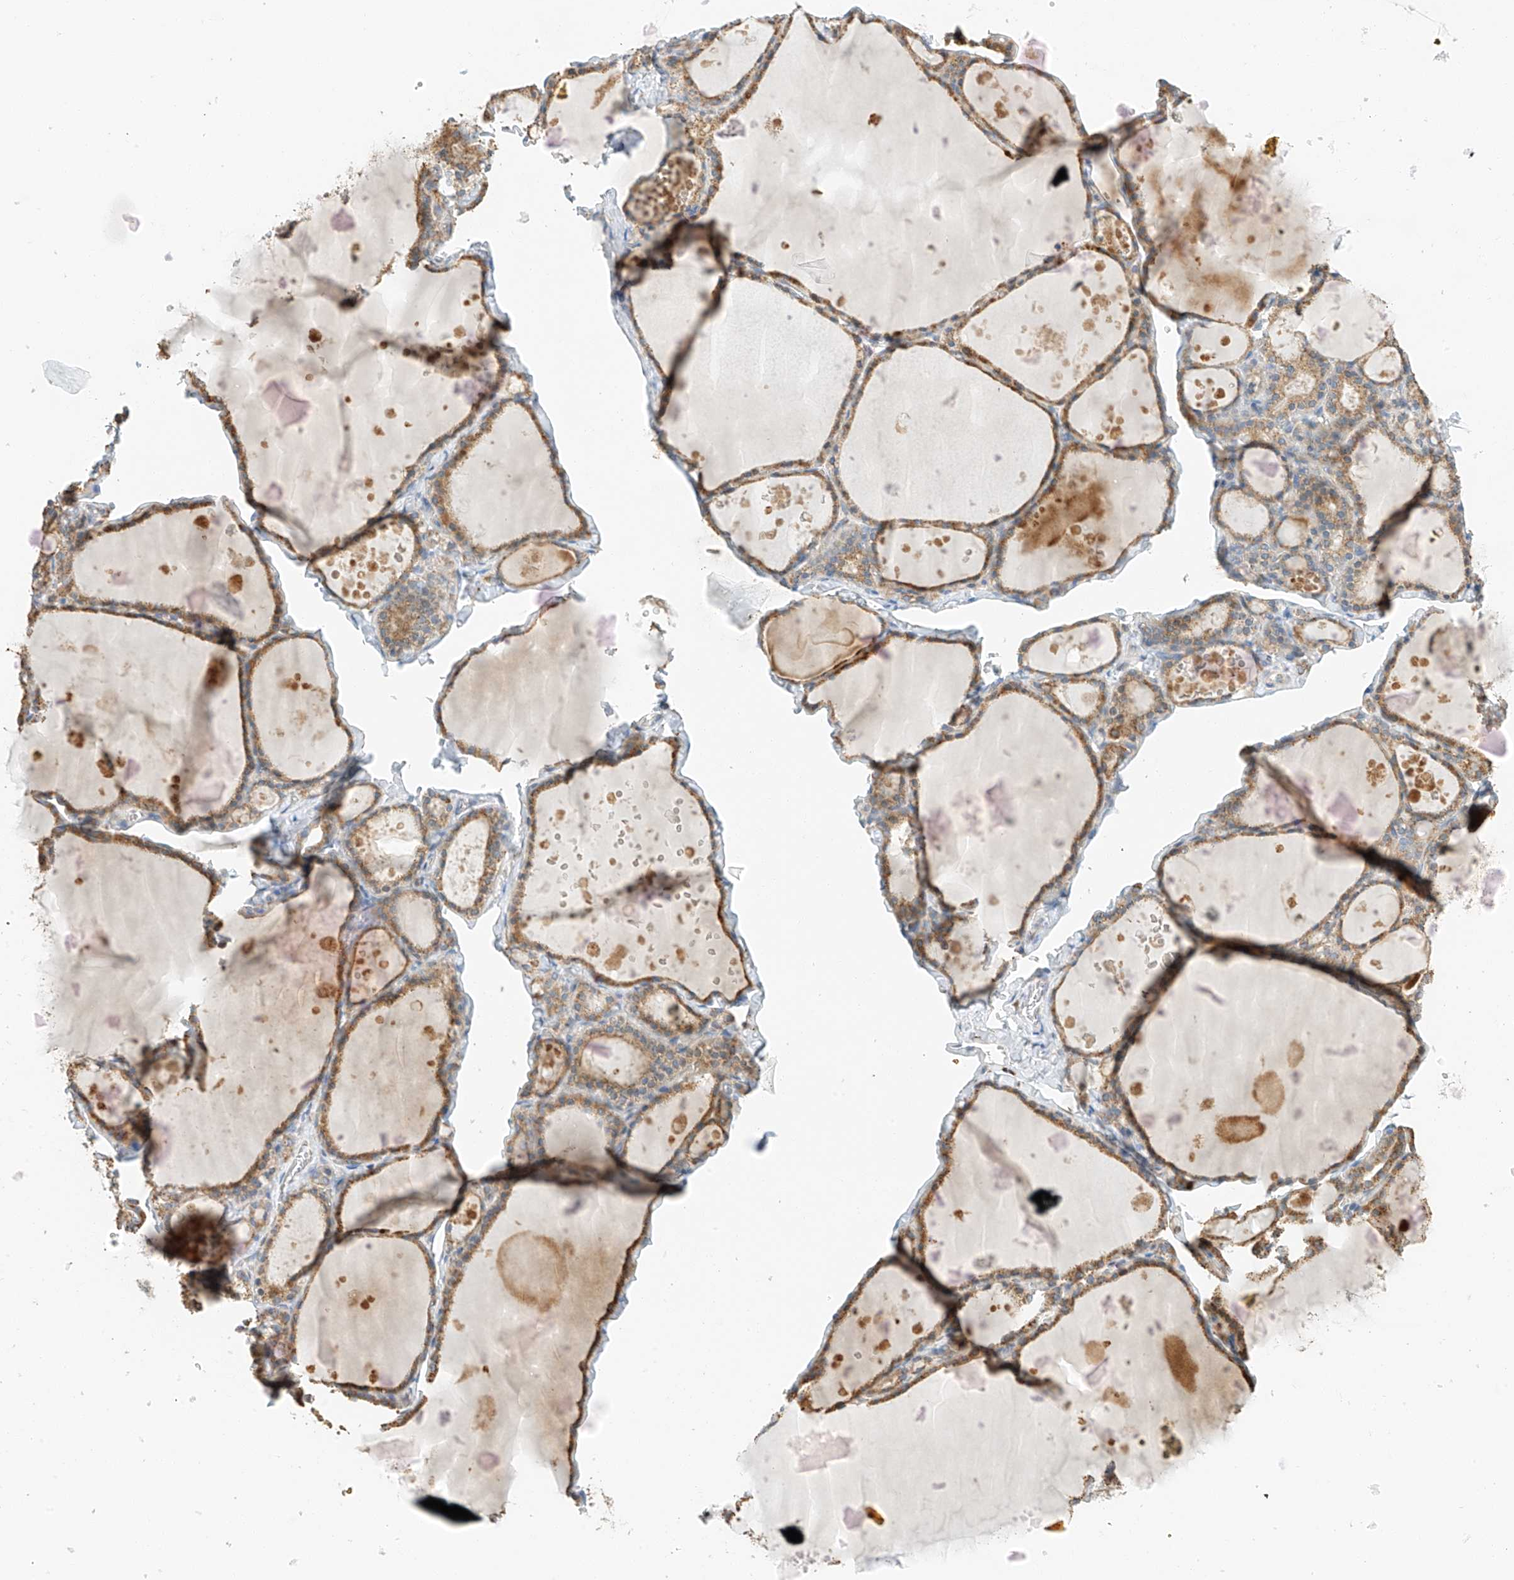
{"staining": {"intensity": "moderate", "quantity": ">75%", "location": "cytoplasmic/membranous"}, "tissue": "thyroid gland", "cell_type": "Glandular cells", "image_type": "normal", "snomed": [{"axis": "morphology", "description": "Normal tissue, NOS"}, {"axis": "topography", "description": "Thyroid gland"}], "caption": "Immunohistochemistry (IHC) (DAB (3,3'-diaminobenzidine)) staining of unremarkable human thyroid gland displays moderate cytoplasmic/membranous protein expression in approximately >75% of glandular cells.", "gene": "YIPF7", "patient": {"sex": "male", "age": 56}}